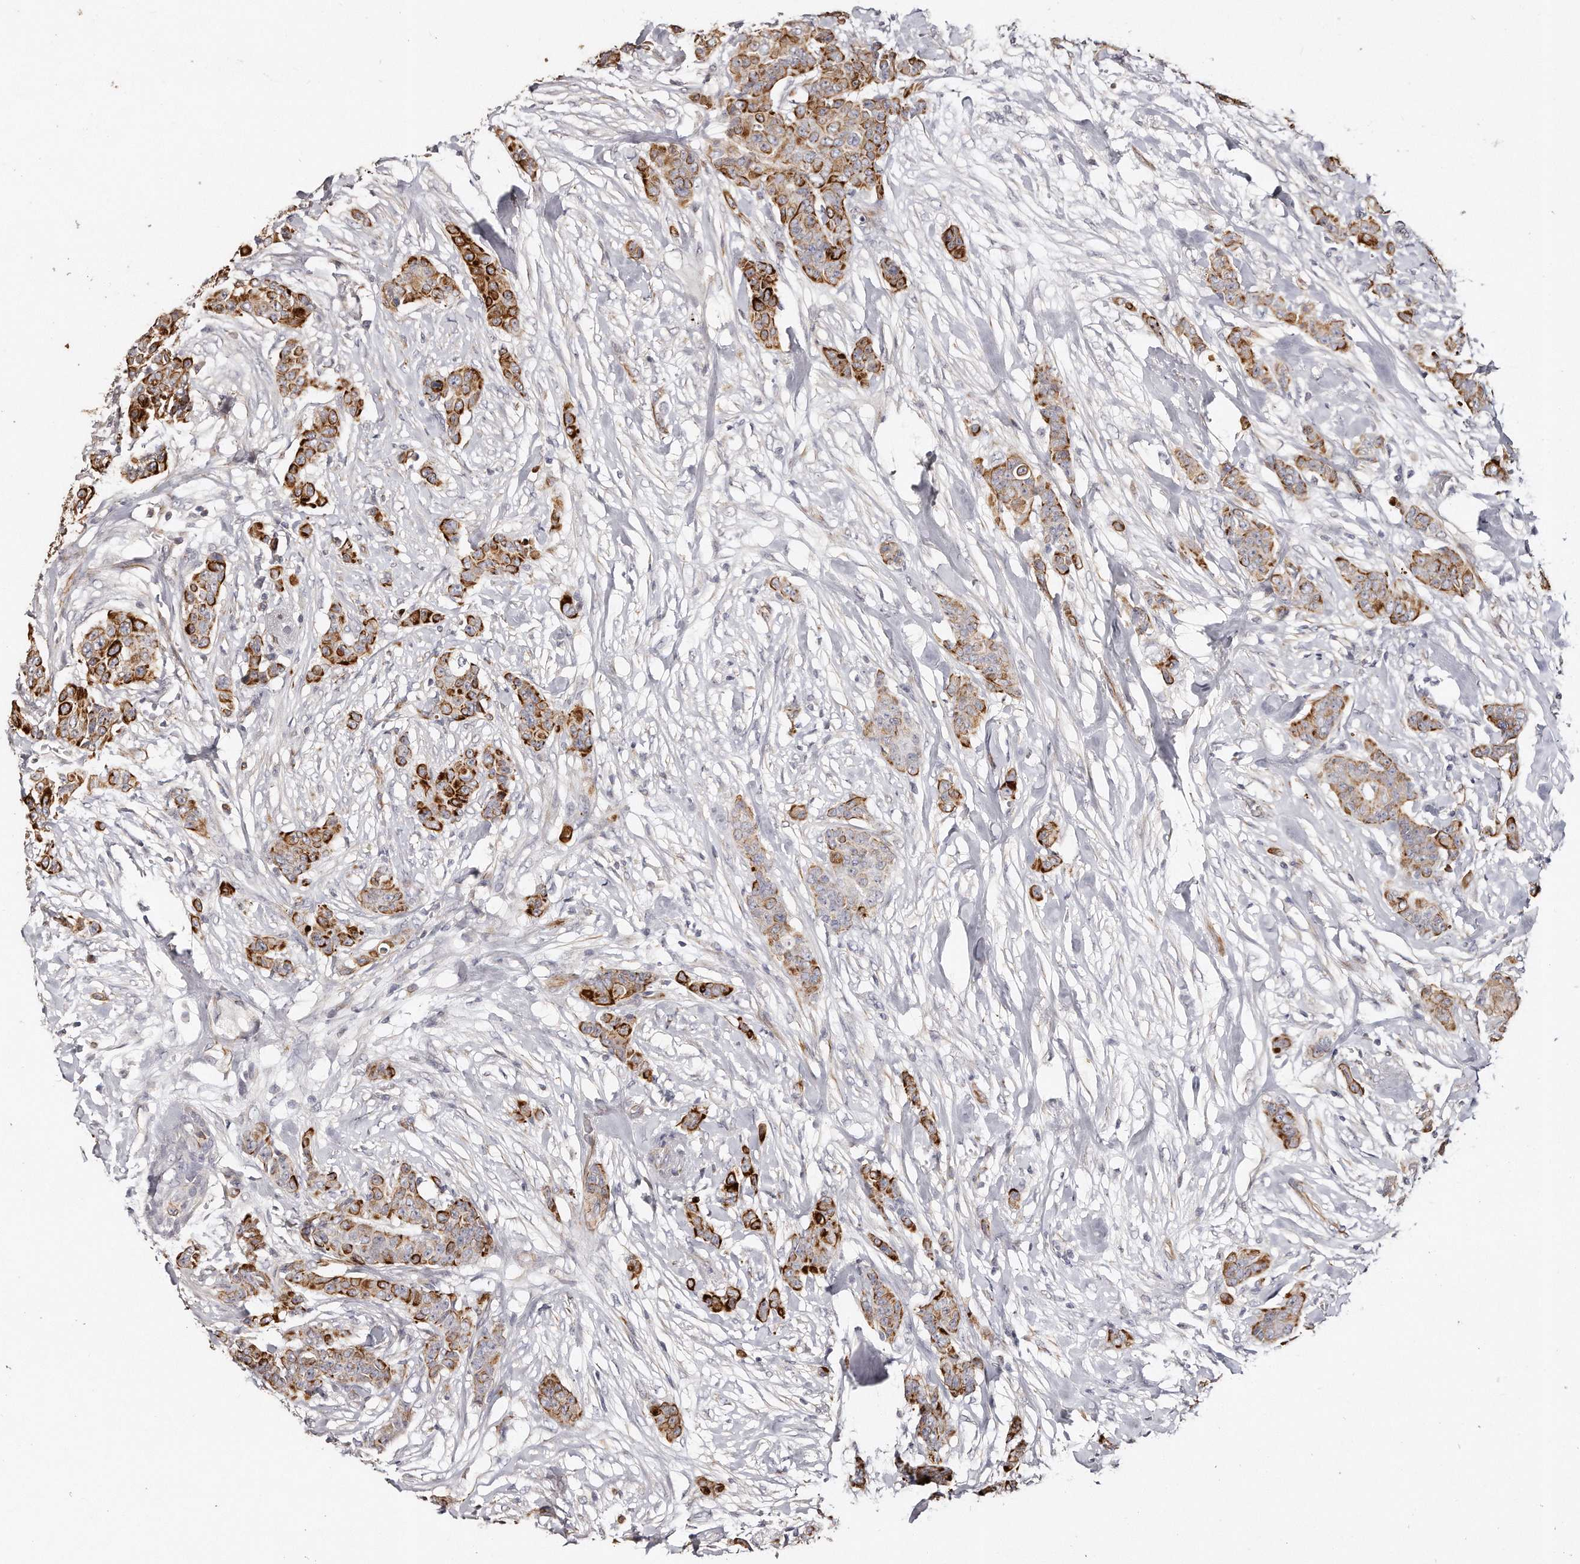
{"staining": {"intensity": "strong", "quantity": ">75%", "location": "cytoplasmic/membranous"}, "tissue": "breast cancer", "cell_type": "Tumor cells", "image_type": "cancer", "snomed": [{"axis": "morphology", "description": "Duct carcinoma"}, {"axis": "topography", "description": "Breast"}], "caption": "Immunohistochemical staining of breast intraductal carcinoma demonstrates high levels of strong cytoplasmic/membranous staining in approximately >75% of tumor cells.", "gene": "ZYG11A", "patient": {"sex": "female", "age": 40}}